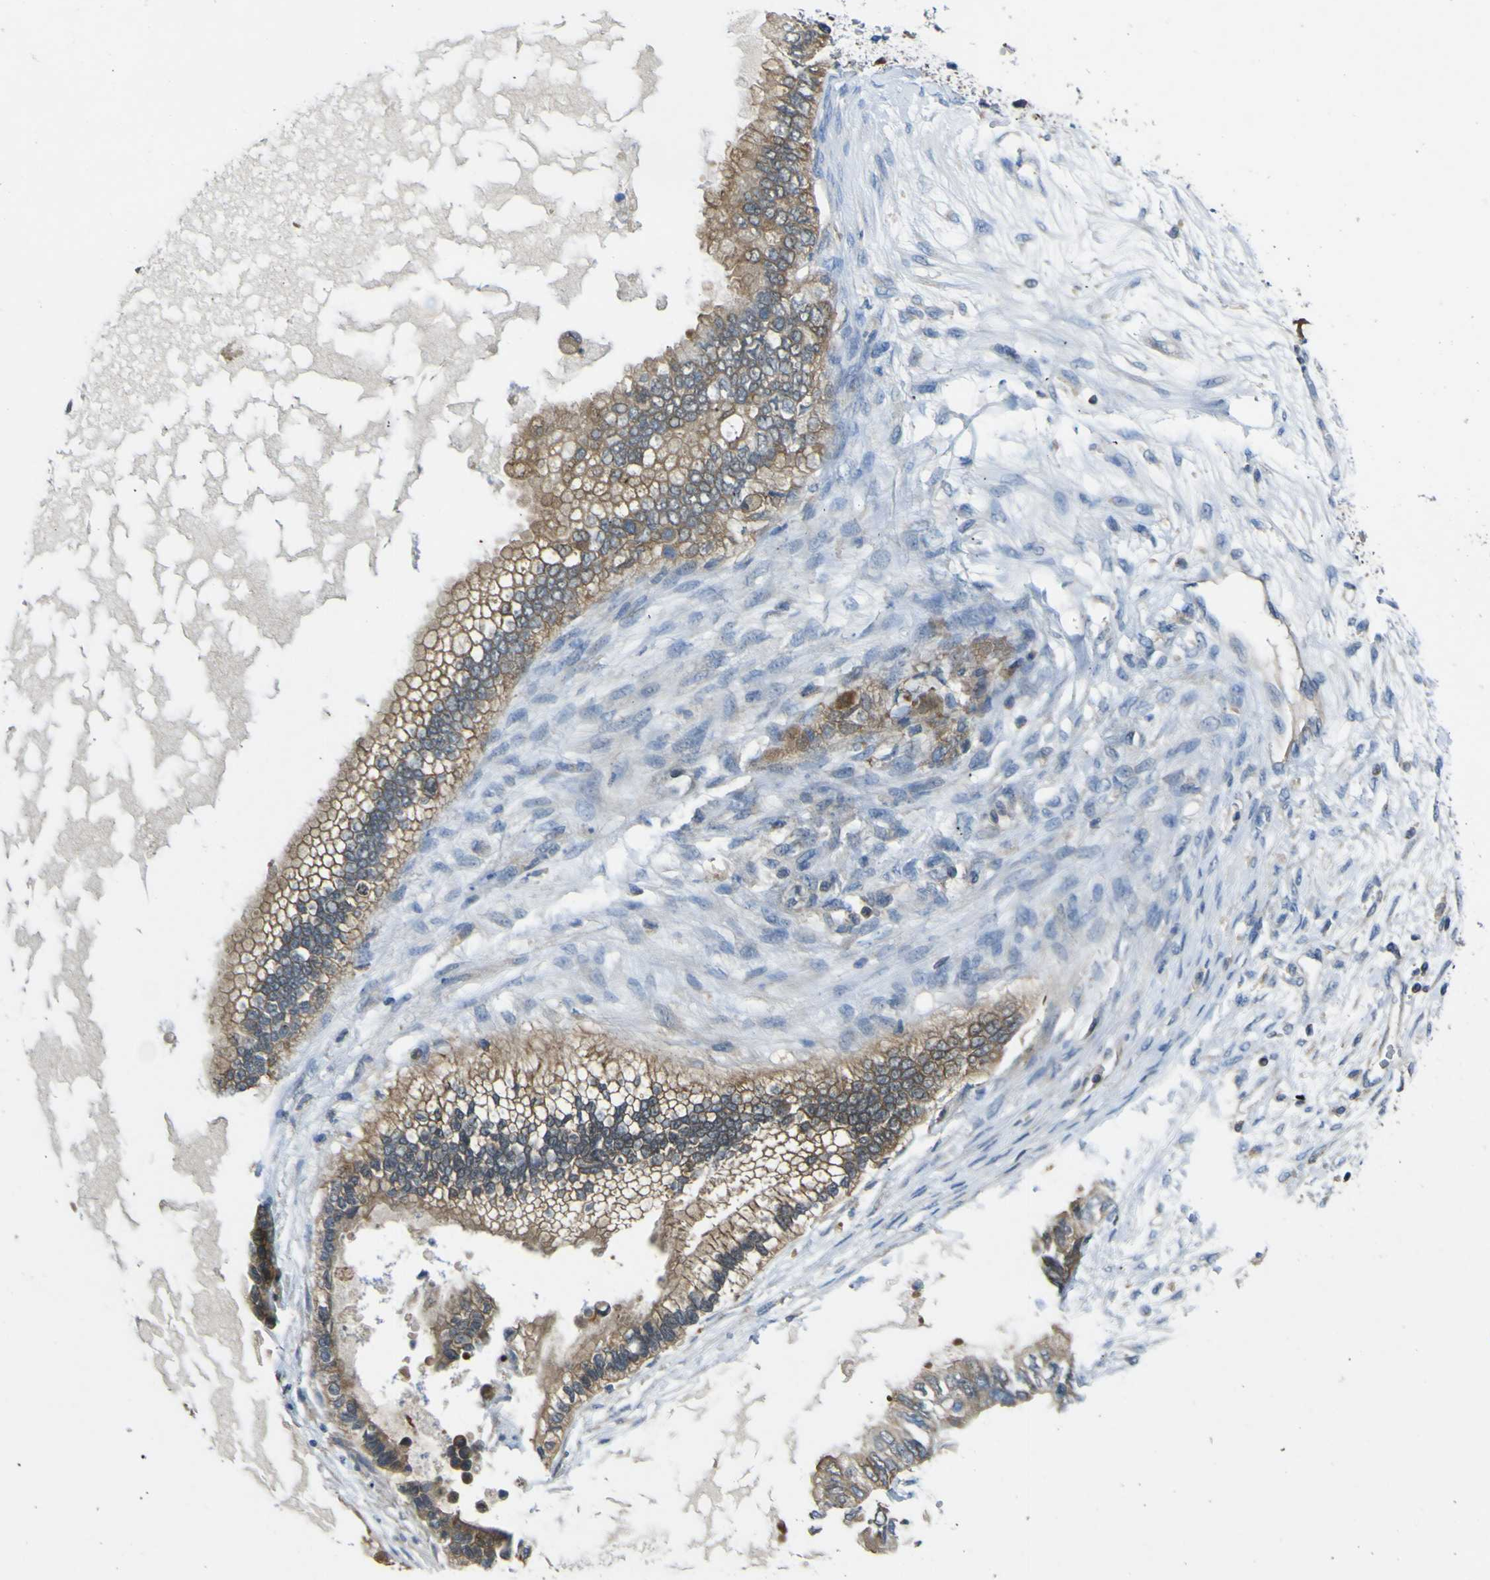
{"staining": {"intensity": "moderate", "quantity": ">75%", "location": "cytoplasmic/membranous"}, "tissue": "ovarian cancer", "cell_type": "Tumor cells", "image_type": "cancer", "snomed": [{"axis": "morphology", "description": "Cystadenocarcinoma, mucinous, NOS"}, {"axis": "topography", "description": "Ovary"}], "caption": "A brown stain labels moderate cytoplasmic/membranous positivity of a protein in mucinous cystadenocarcinoma (ovarian) tumor cells.", "gene": "EML2", "patient": {"sex": "female", "age": 80}}